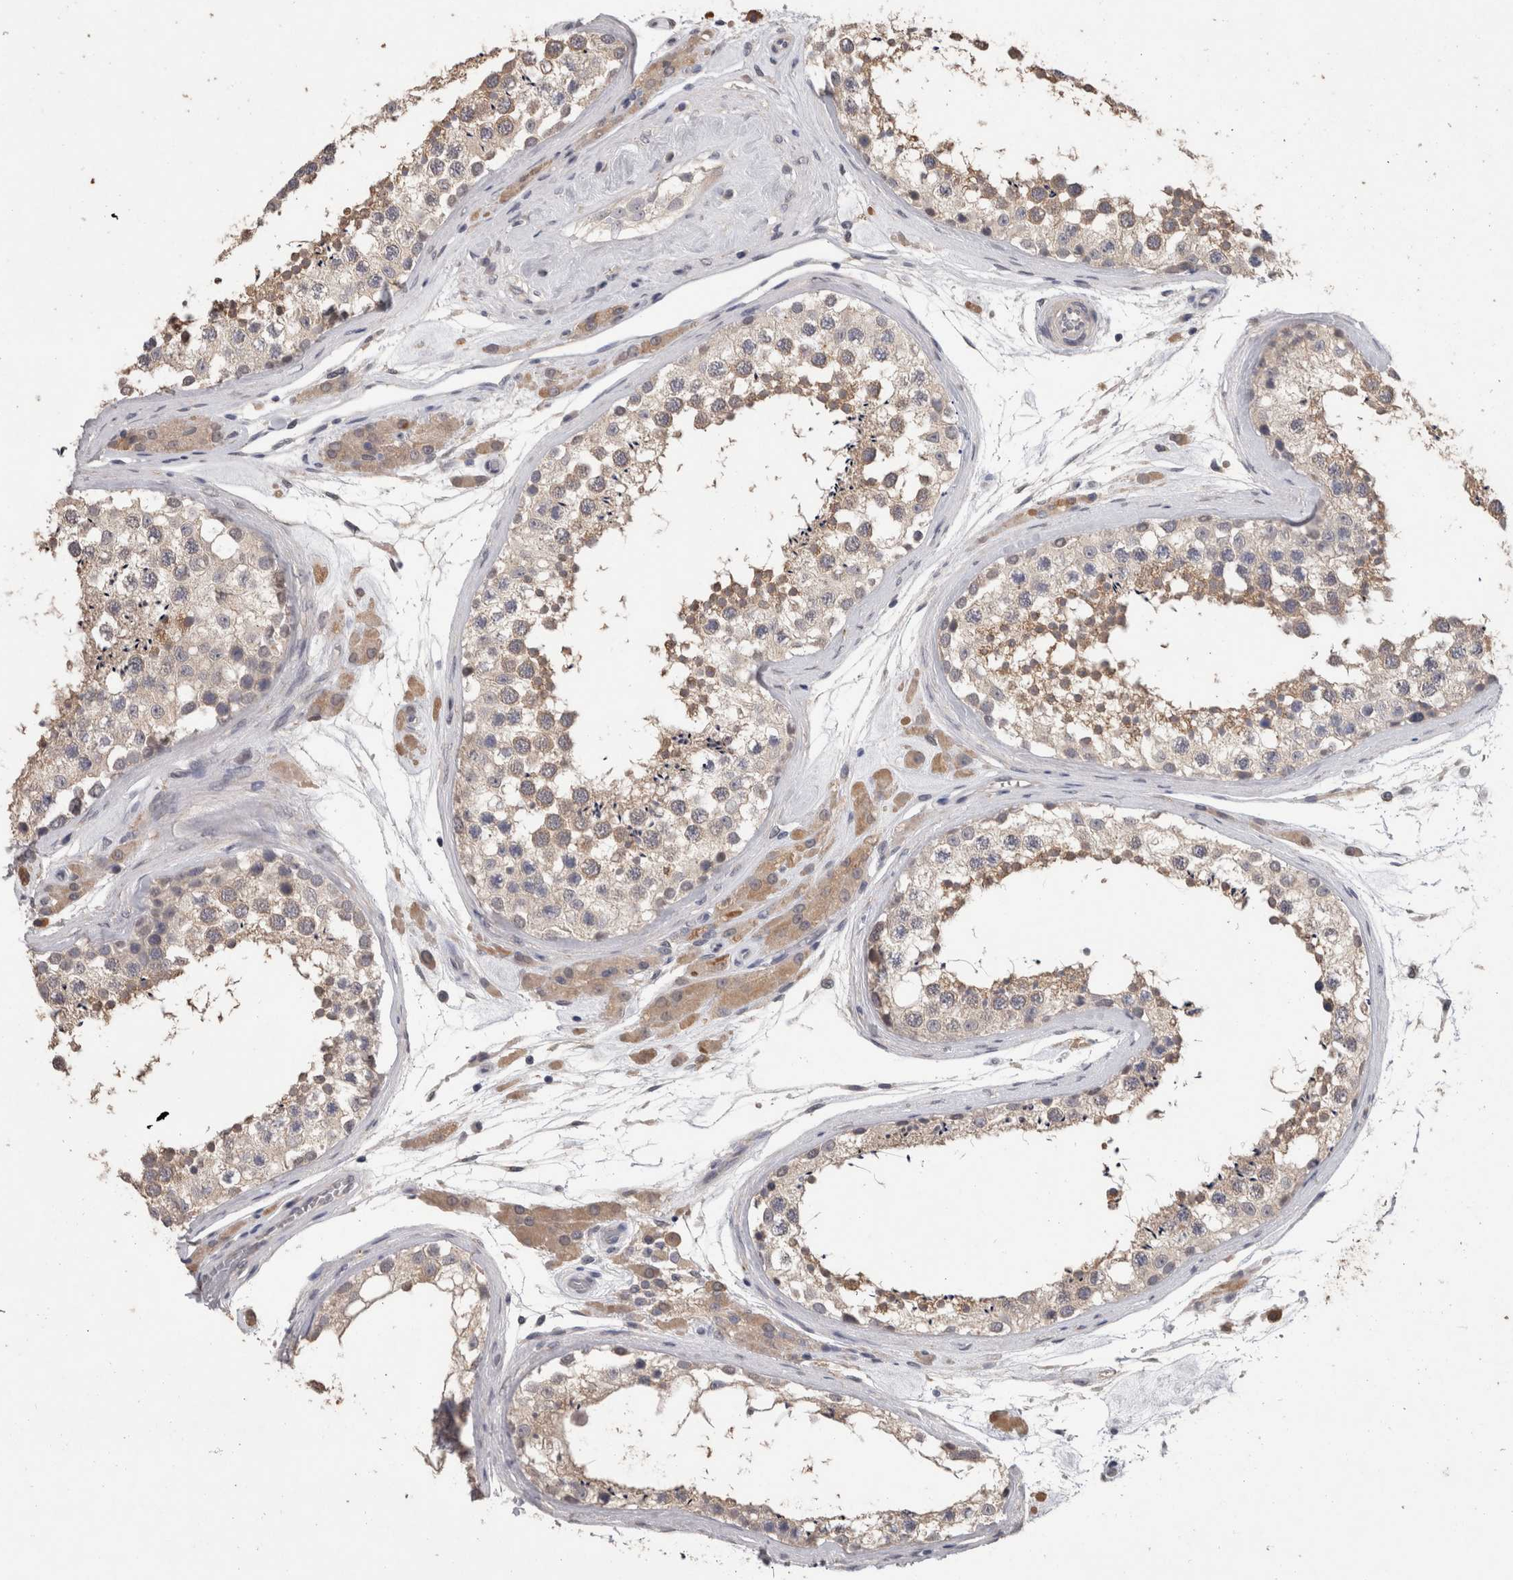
{"staining": {"intensity": "moderate", "quantity": "25%-75%", "location": "cytoplasmic/membranous"}, "tissue": "testis", "cell_type": "Cells in seminiferous ducts", "image_type": "normal", "snomed": [{"axis": "morphology", "description": "Normal tissue, NOS"}, {"axis": "topography", "description": "Testis"}], "caption": "Immunohistochemistry (IHC) staining of unremarkable testis, which exhibits medium levels of moderate cytoplasmic/membranous expression in approximately 25%-75% of cells in seminiferous ducts indicating moderate cytoplasmic/membranous protein staining. The staining was performed using DAB (3,3'-diaminobenzidine) (brown) for protein detection and nuclei were counterstained in hematoxylin (blue).", "gene": "FHOD3", "patient": {"sex": "male", "age": 46}}